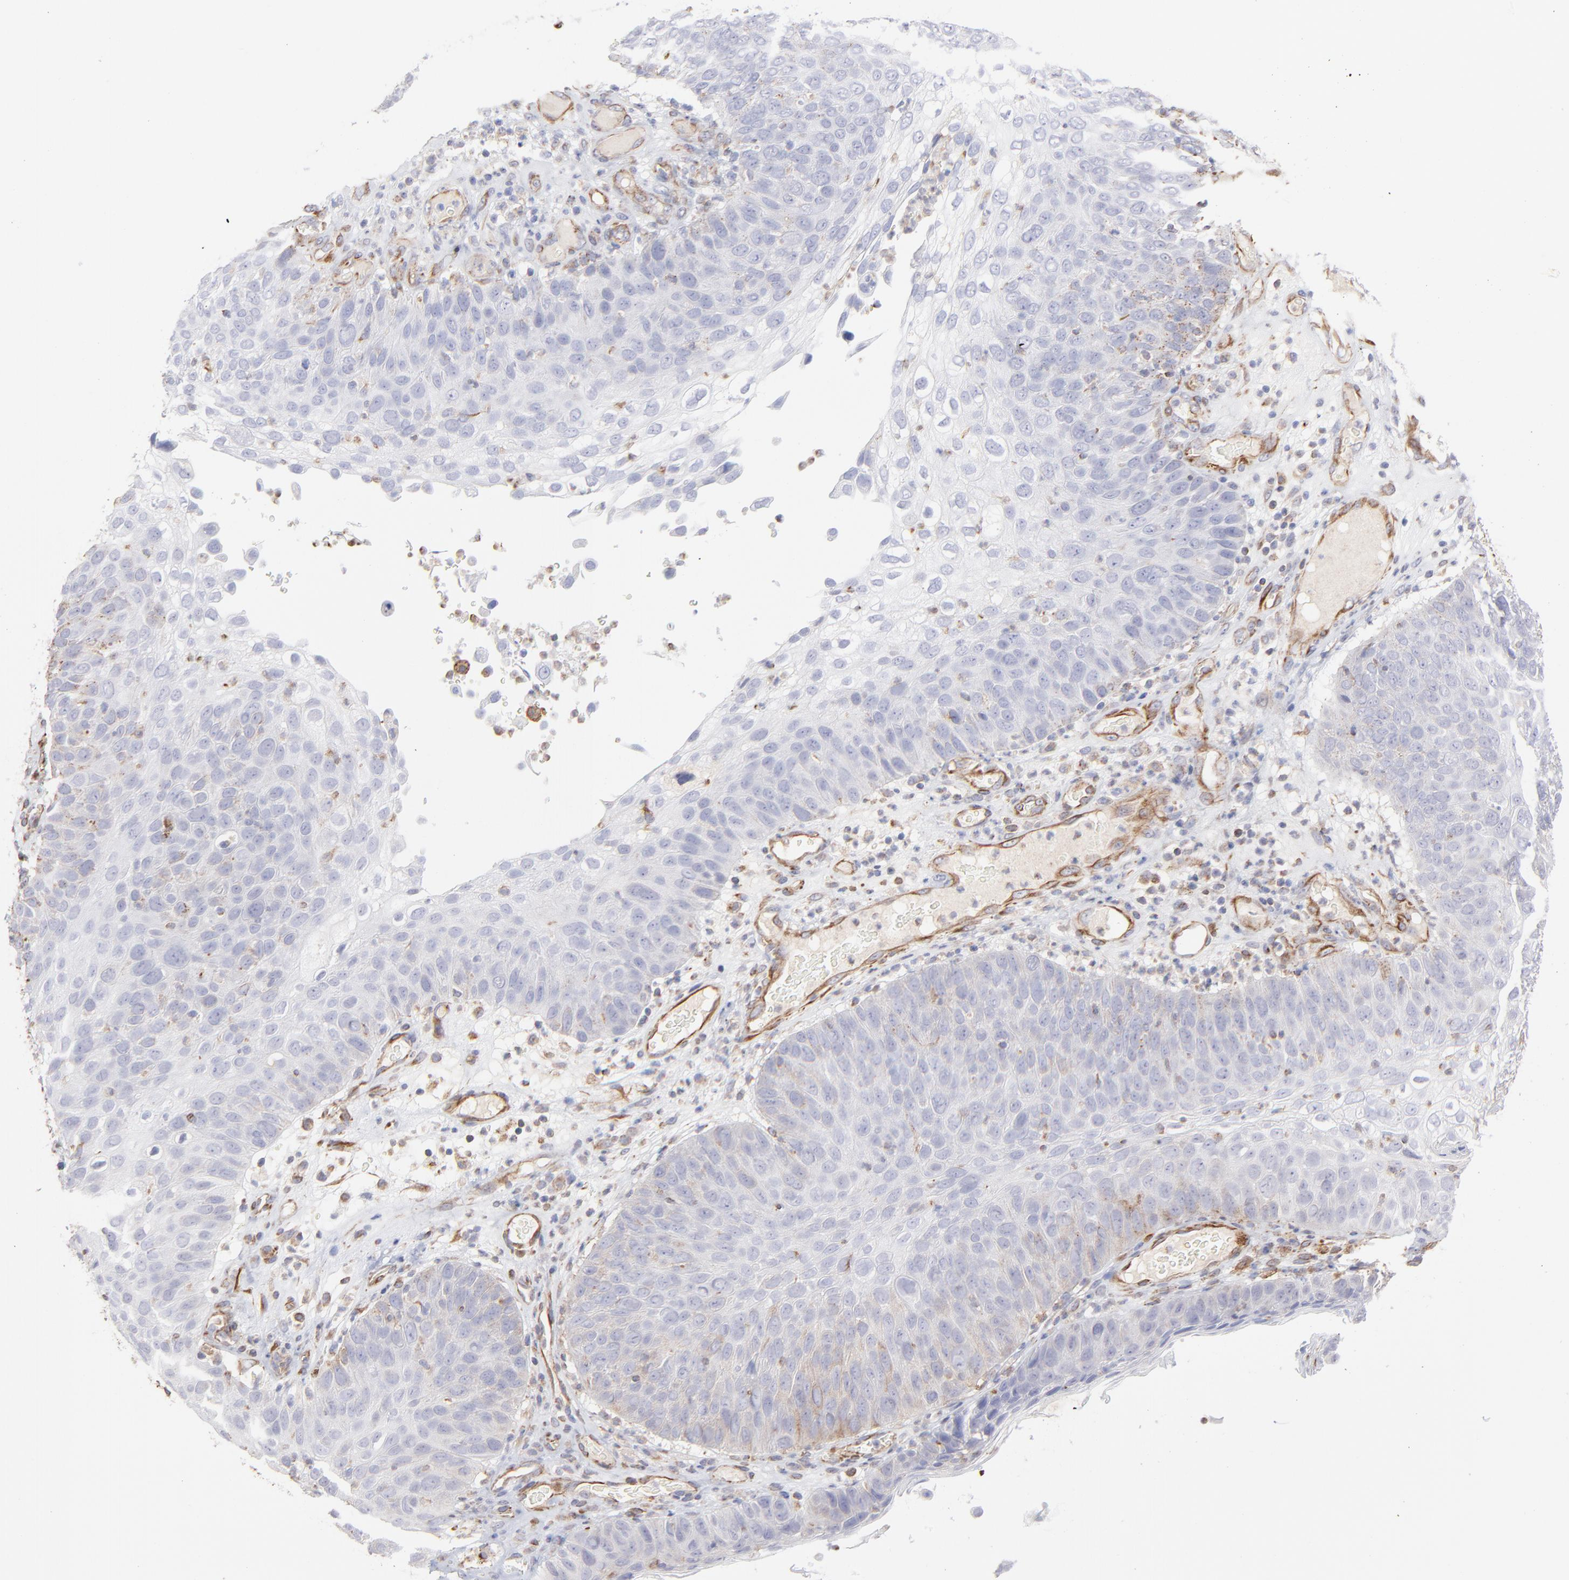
{"staining": {"intensity": "negative", "quantity": "none", "location": "none"}, "tissue": "skin cancer", "cell_type": "Tumor cells", "image_type": "cancer", "snomed": [{"axis": "morphology", "description": "Squamous cell carcinoma, NOS"}, {"axis": "topography", "description": "Skin"}], "caption": "The IHC image has no significant staining in tumor cells of squamous cell carcinoma (skin) tissue.", "gene": "COX8C", "patient": {"sex": "male", "age": 87}}